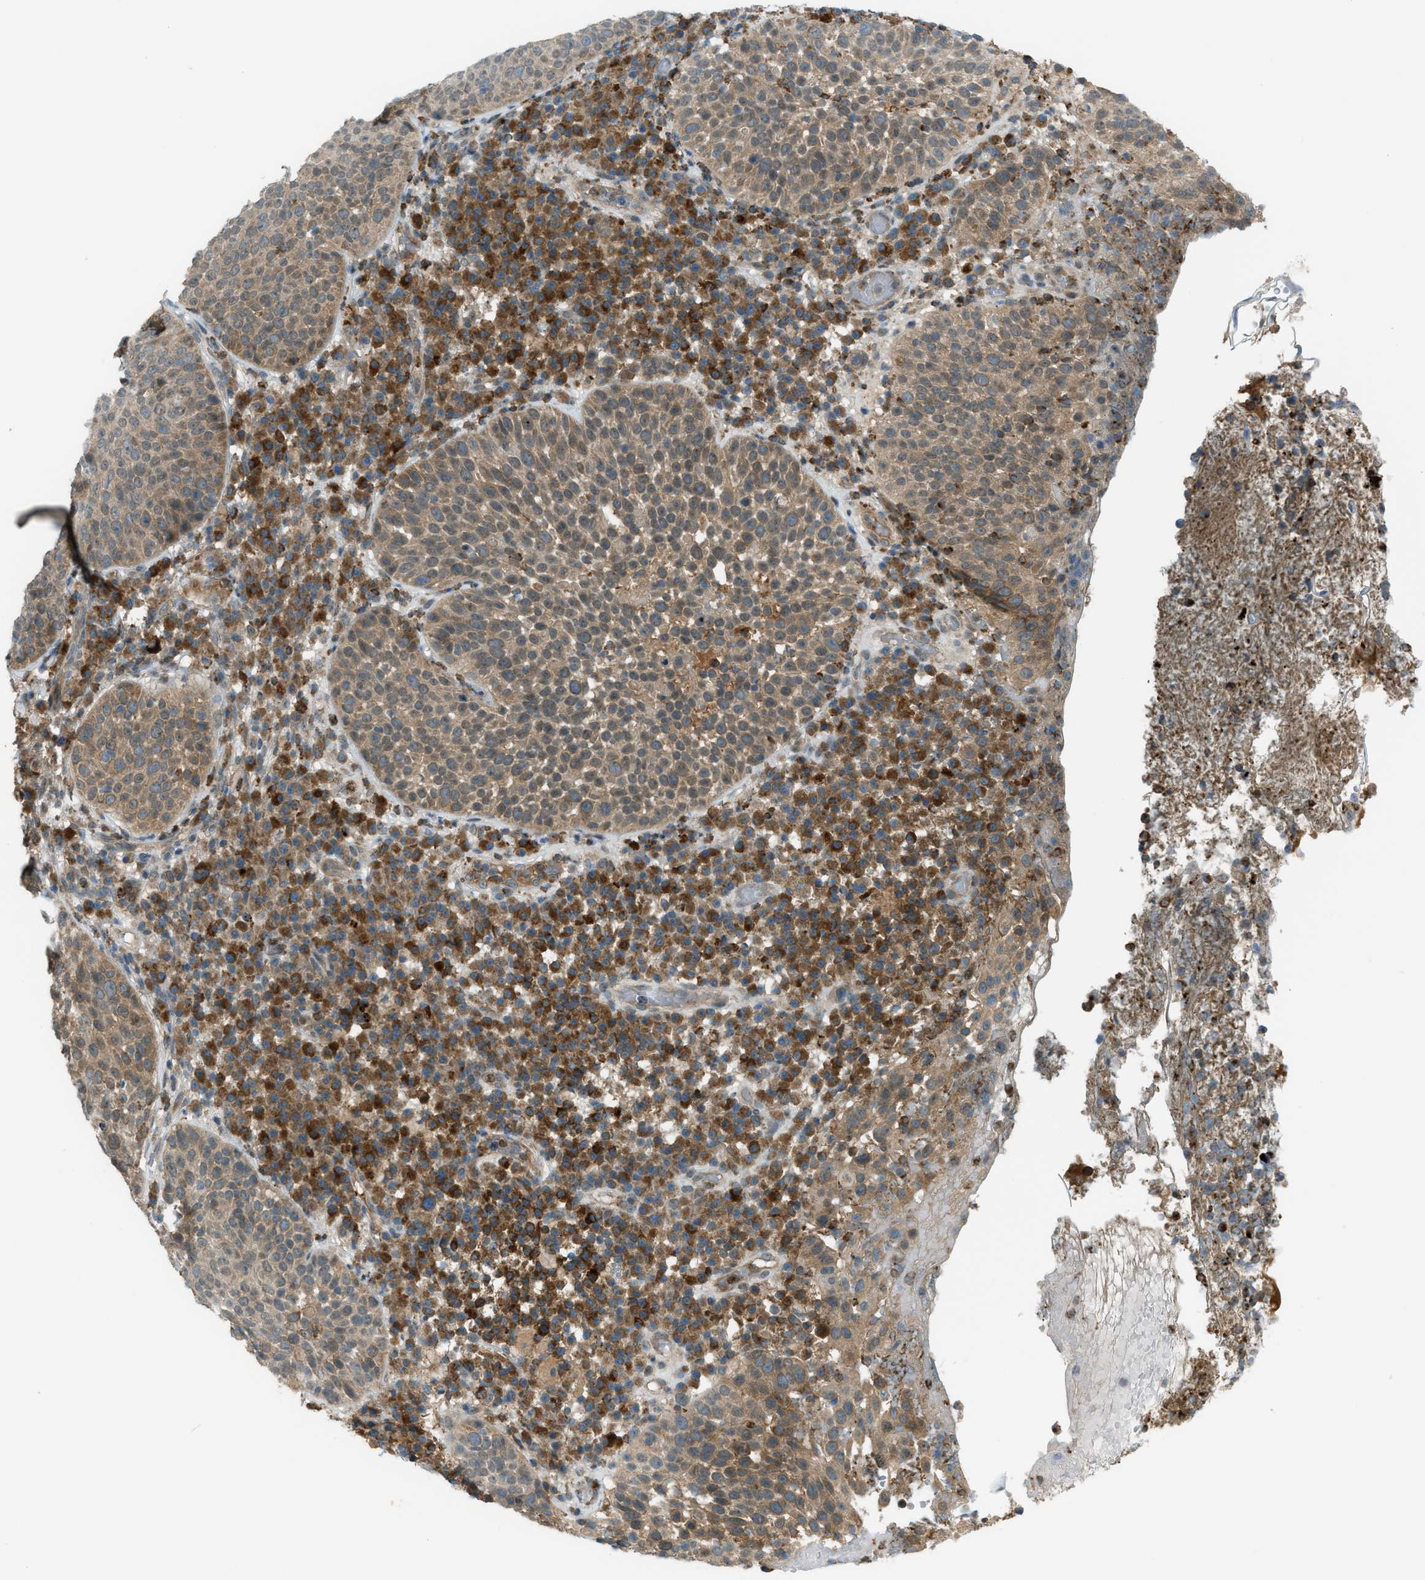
{"staining": {"intensity": "moderate", "quantity": ">75%", "location": "cytoplasmic/membranous"}, "tissue": "skin cancer", "cell_type": "Tumor cells", "image_type": "cancer", "snomed": [{"axis": "morphology", "description": "Squamous cell carcinoma in situ, NOS"}, {"axis": "morphology", "description": "Squamous cell carcinoma, NOS"}, {"axis": "topography", "description": "Skin"}], "caption": "Immunohistochemistry photomicrograph of squamous cell carcinoma (skin) stained for a protein (brown), which demonstrates medium levels of moderate cytoplasmic/membranous staining in about >75% of tumor cells.", "gene": "DYRK1A", "patient": {"sex": "male", "age": 93}}